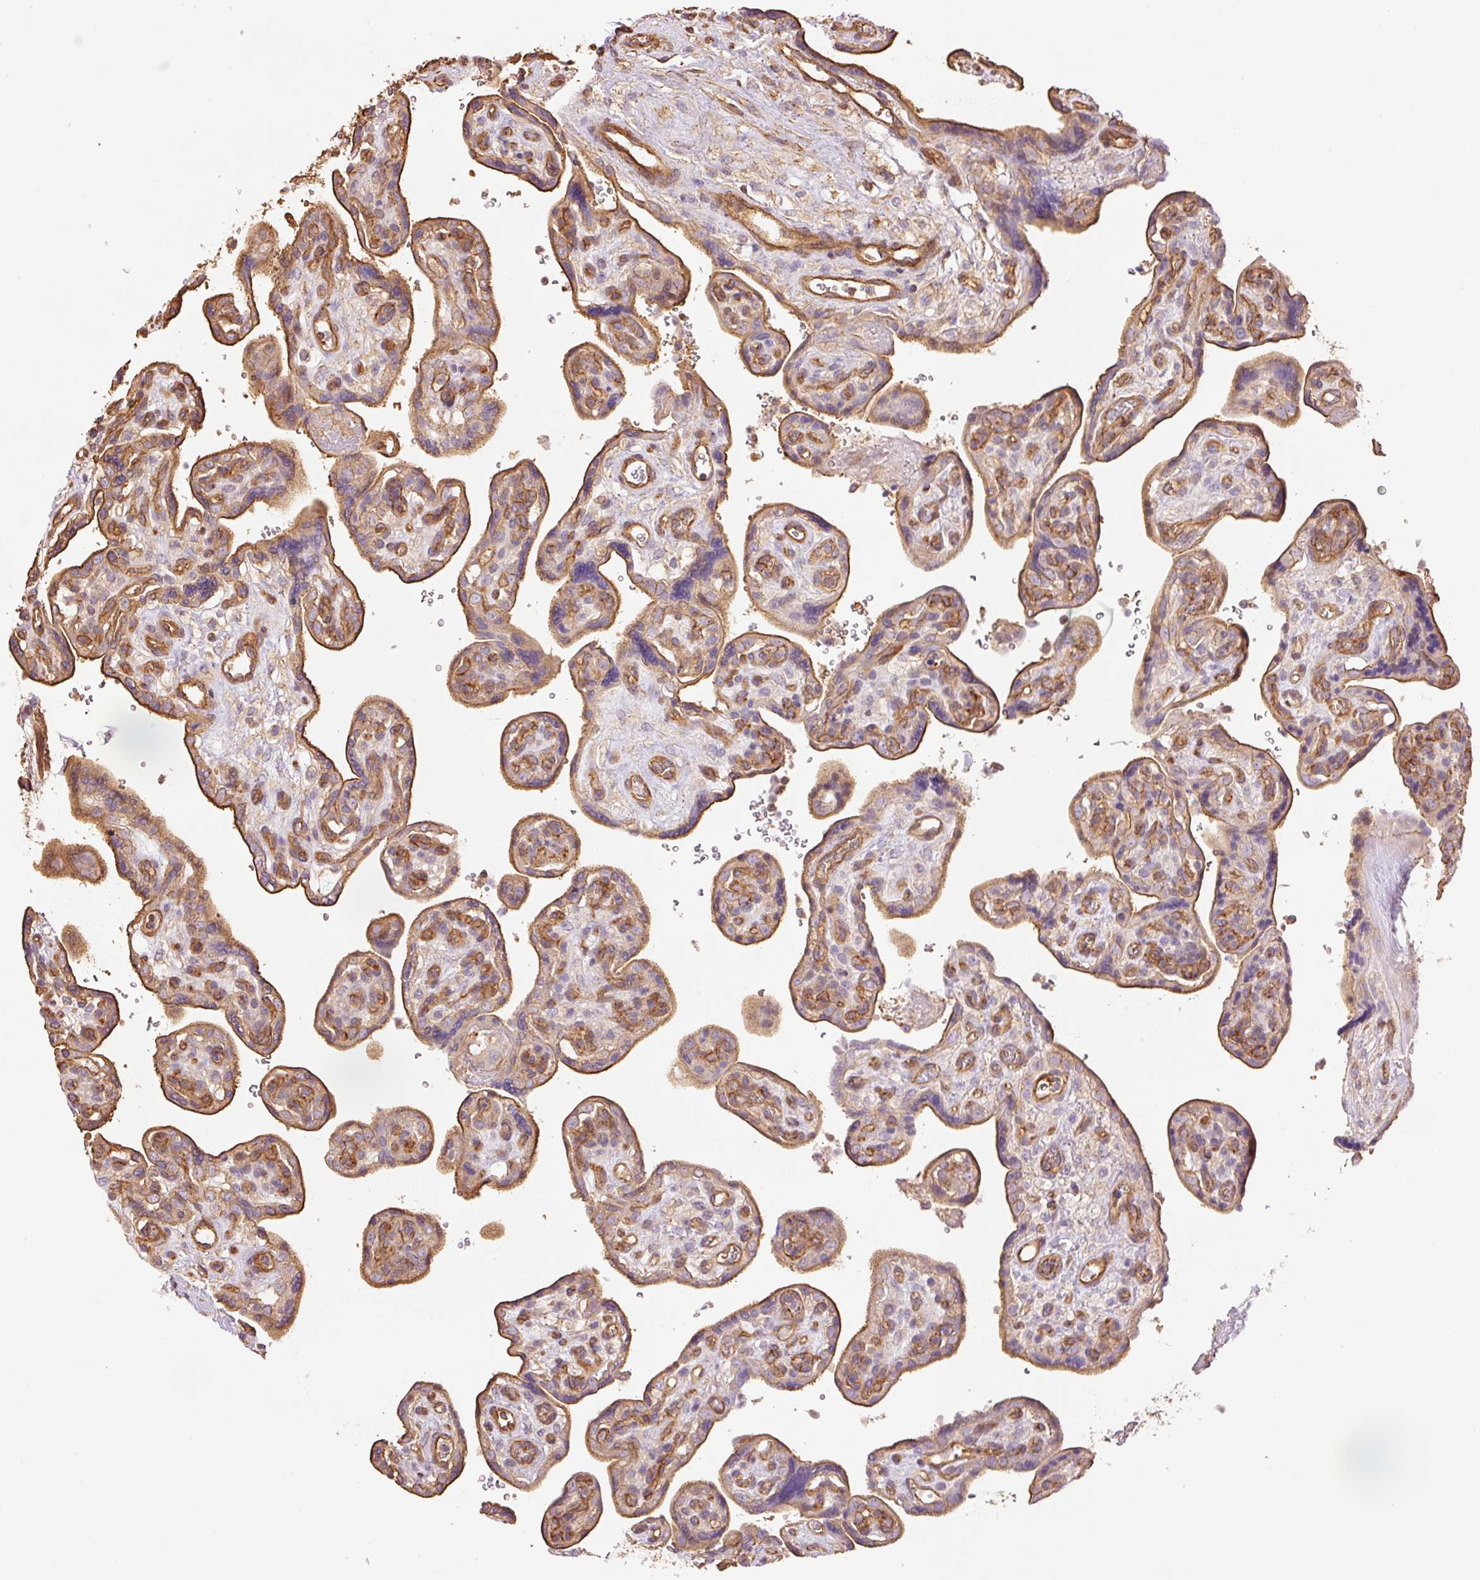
{"staining": {"intensity": "moderate", "quantity": ">75%", "location": "cytoplasmic/membranous"}, "tissue": "placenta", "cell_type": "Decidual cells", "image_type": "normal", "snomed": [{"axis": "morphology", "description": "Normal tissue, NOS"}, {"axis": "topography", "description": "Placenta"}], "caption": "DAB immunohistochemical staining of unremarkable placenta shows moderate cytoplasmic/membranous protein positivity in approximately >75% of decidual cells.", "gene": "PPP1R1B", "patient": {"sex": "female", "age": 39}}